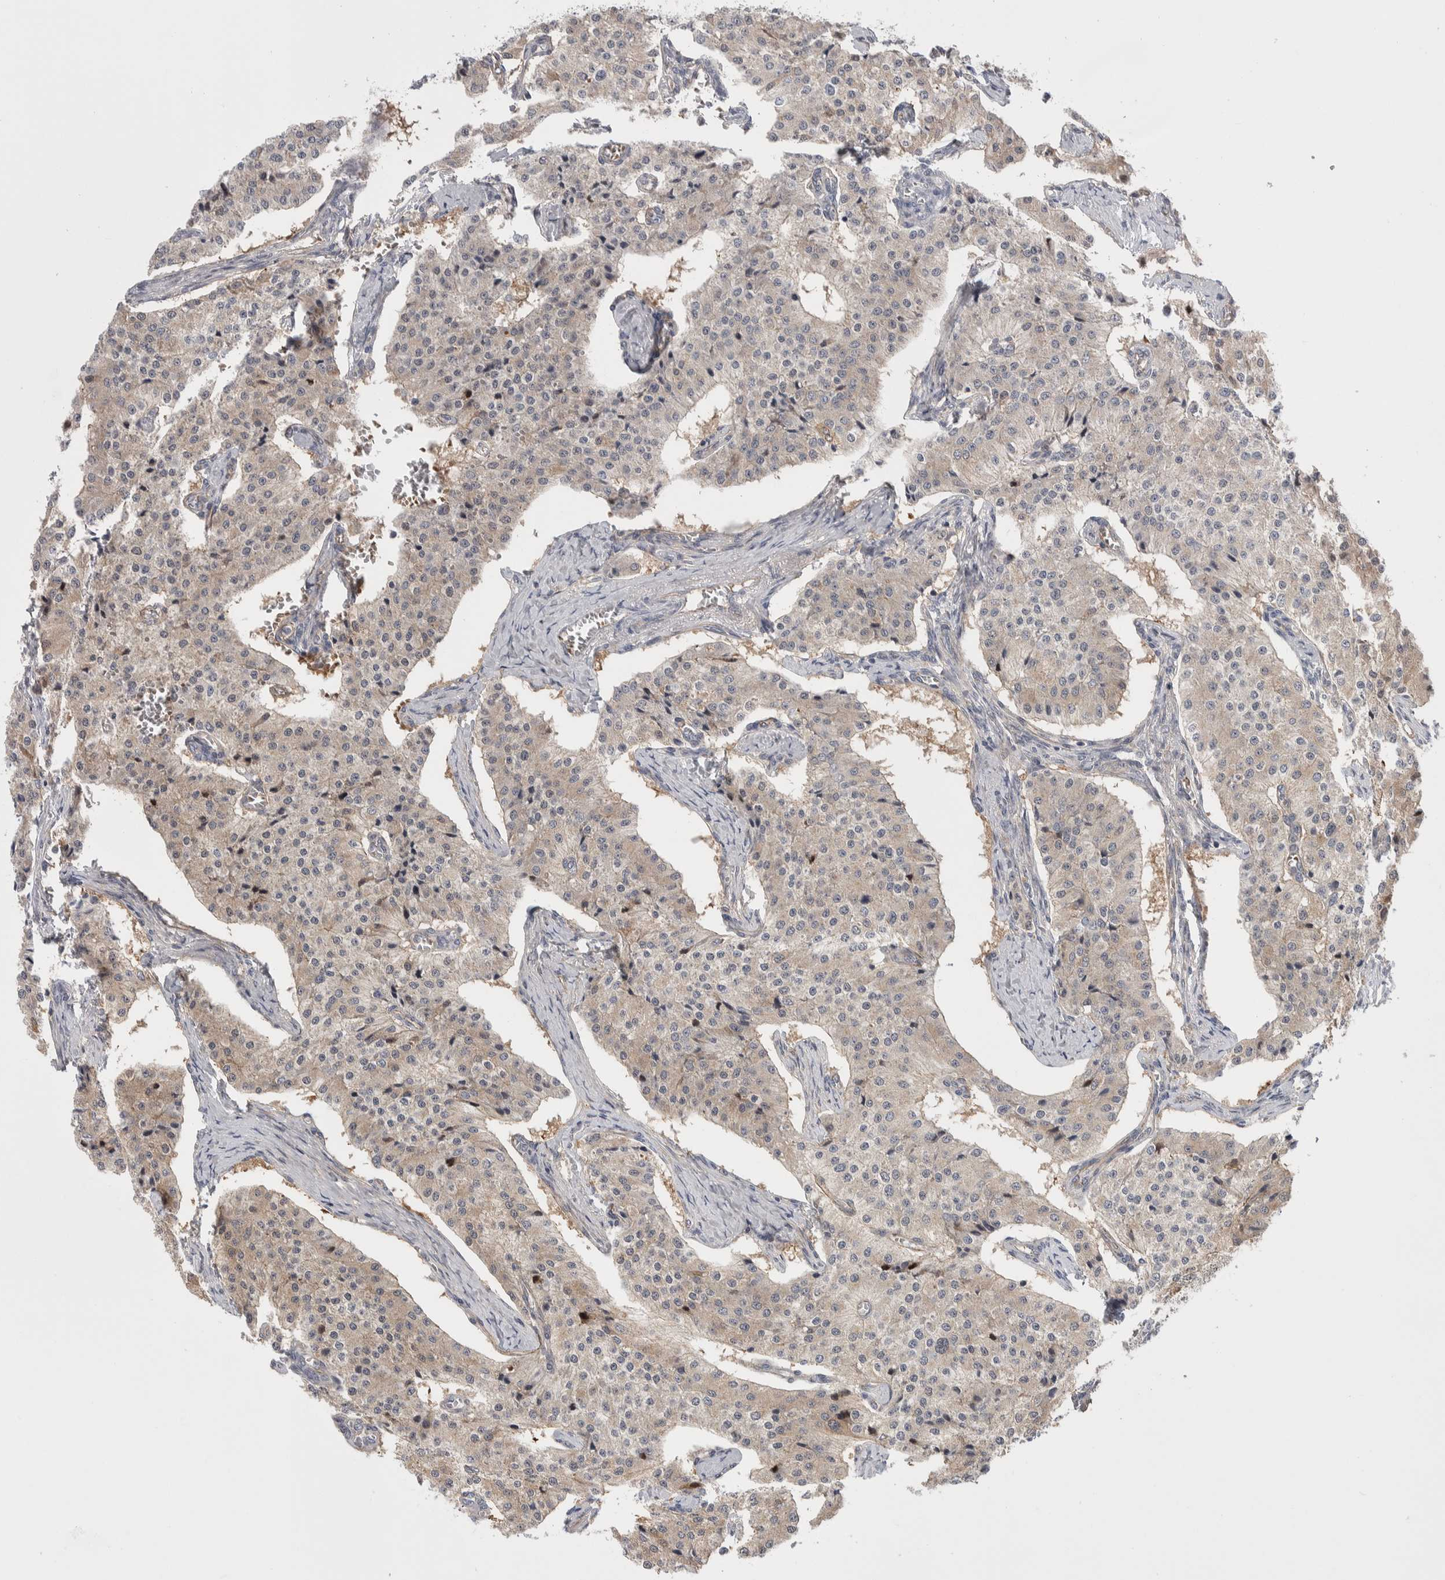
{"staining": {"intensity": "weak", "quantity": "25%-75%", "location": "cytoplasmic/membranous"}, "tissue": "carcinoid", "cell_type": "Tumor cells", "image_type": "cancer", "snomed": [{"axis": "morphology", "description": "Carcinoid, malignant, NOS"}, {"axis": "topography", "description": "Colon"}], "caption": "This histopathology image reveals carcinoid stained with immunohistochemistry to label a protein in brown. The cytoplasmic/membranous of tumor cells show weak positivity for the protein. Nuclei are counter-stained blue.", "gene": "ZNF862", "patient": {"sex": "female", "age": 52}}